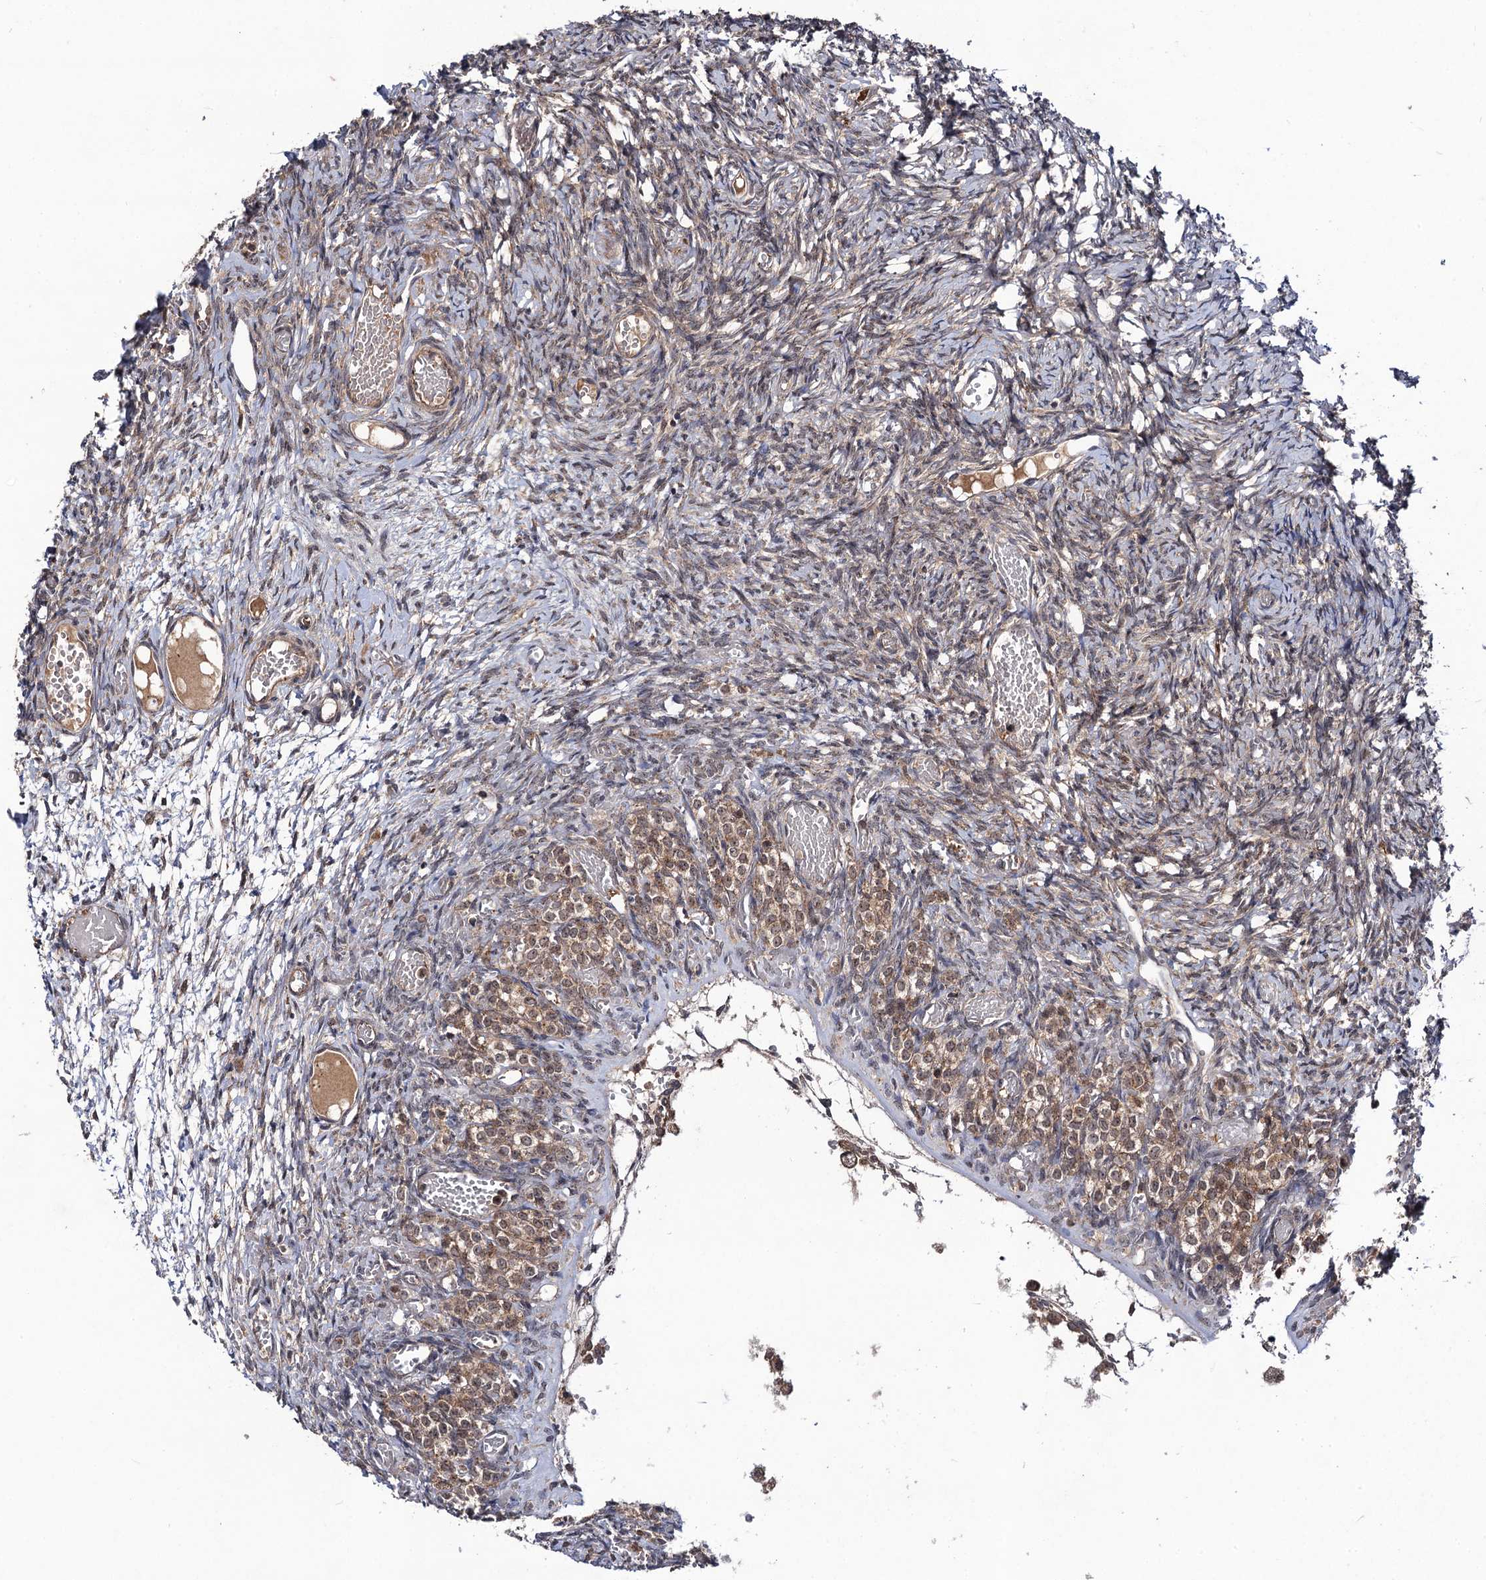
{"staining": {"intensity": "moderate", "quantity": "25%-75%", "location": "cytoplasmic/membranous"}, "tissue": "ovary", "cell_type": "Ovarian stroma cells", "image_type": "normal", "snomed": [{"axis": "morphology", "description": "Adenocarcinoma, NOS"}, {"axis": "topography", "description": "Endometrium"}], "caption": "Immunohistochemical staining of unremarkable human ovary exhibits 25%-75% levels of moderate cytoplasmic/membranous protein positivity in about 25%-75% of ovarian stroma cells. The staining was performed using DAB, with brown indicating positive protein expression. Nuclei are stained blue with hematoxylin.", "gene": "KXD1", "patient": {"sex": "female", "age": 32}}